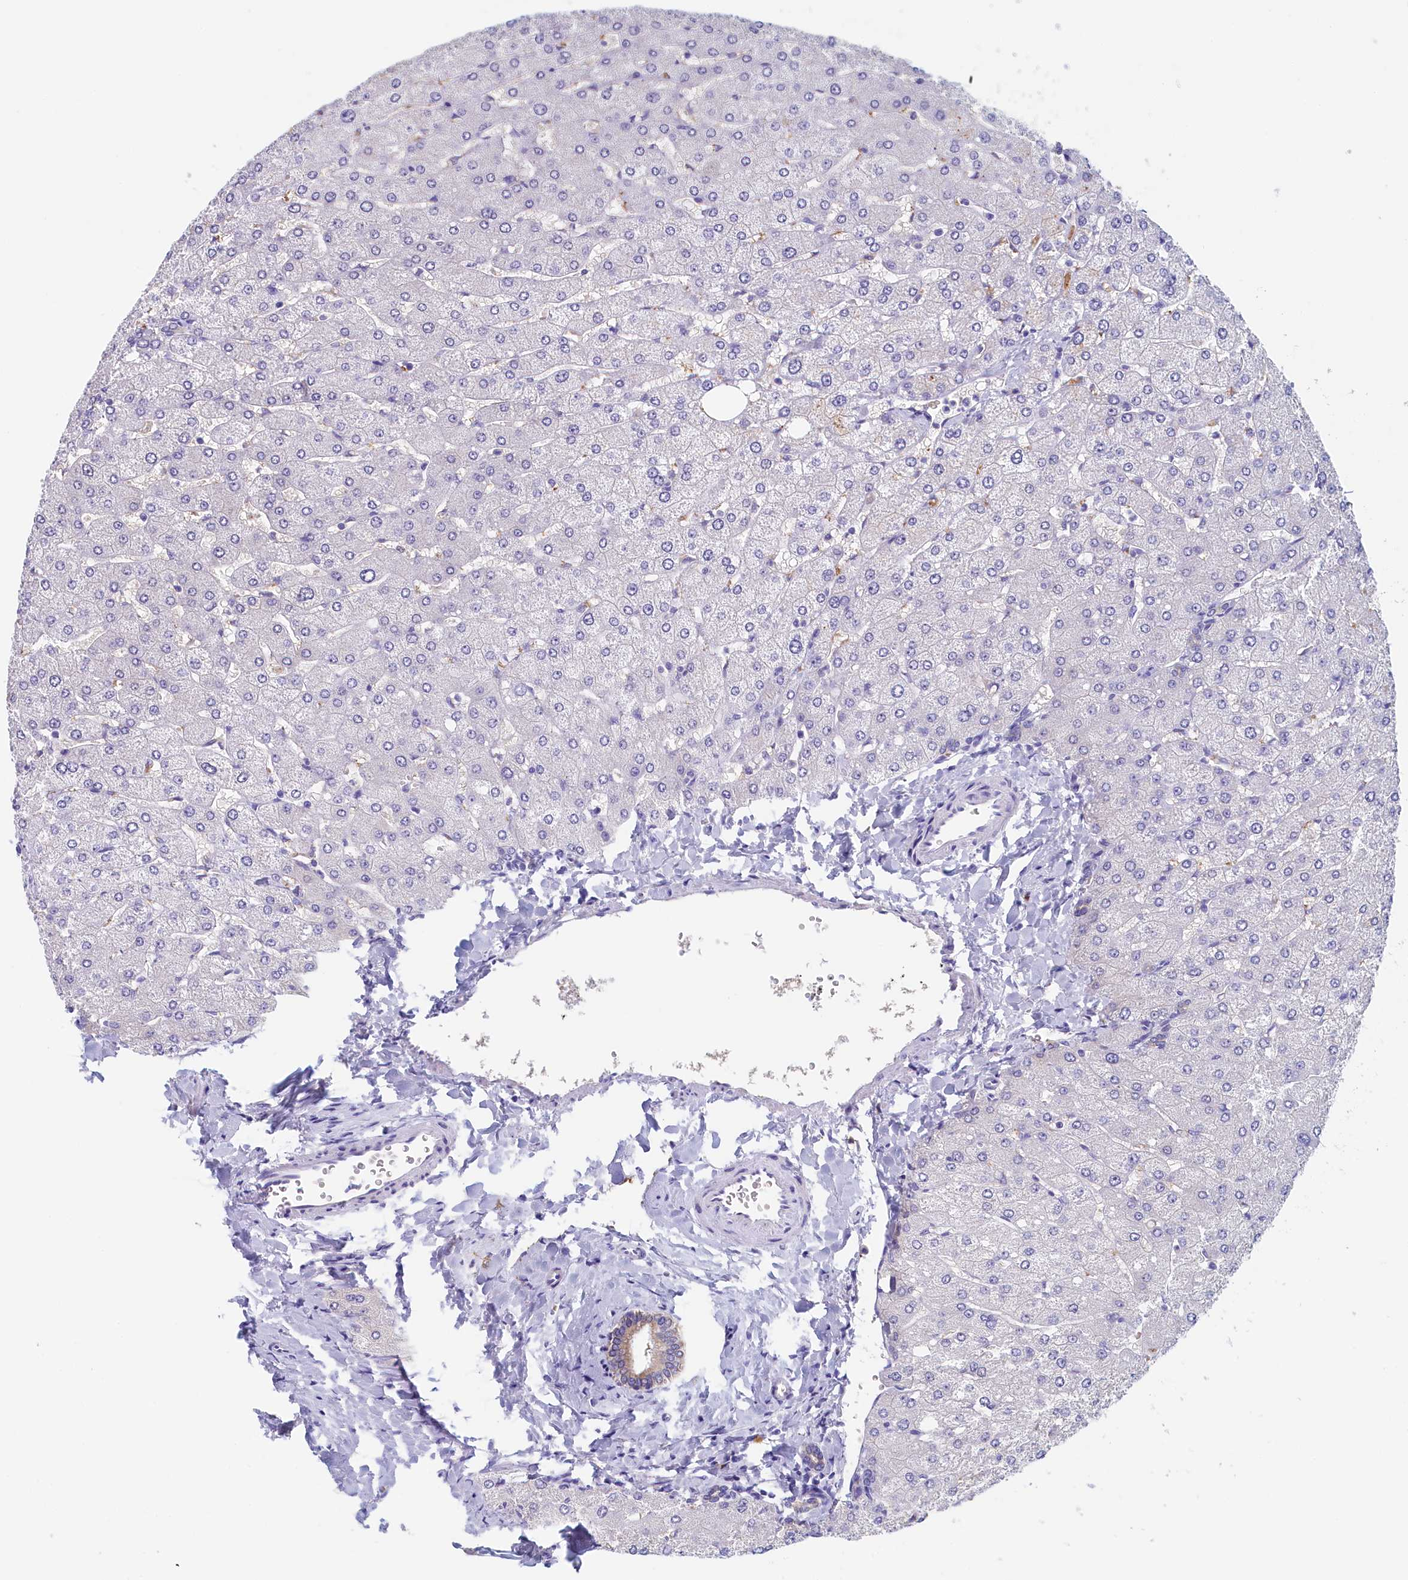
{"staining": {"intensity": "weak", "quantity": "<25%", "location": "cytoplasmic/membranous"}, "tissue": "liver", "cell_type": "Cholangiocytes", "image_type": "normal", "snomed": [{"axis": "morphology", "description": "Normal tissue, NOS"}, {"axis": "topography", "description": "Liver"}], "caption": "Immunohistochemical staining of benign human liver reveals no significant staining in cholangiocytes. (DAB (3,3'-diaminobenzidine) immunohistochemistry (IHC), high magnification).", "gene": "GUCA1C", "patient": {"sex": "male", "age": 55}}